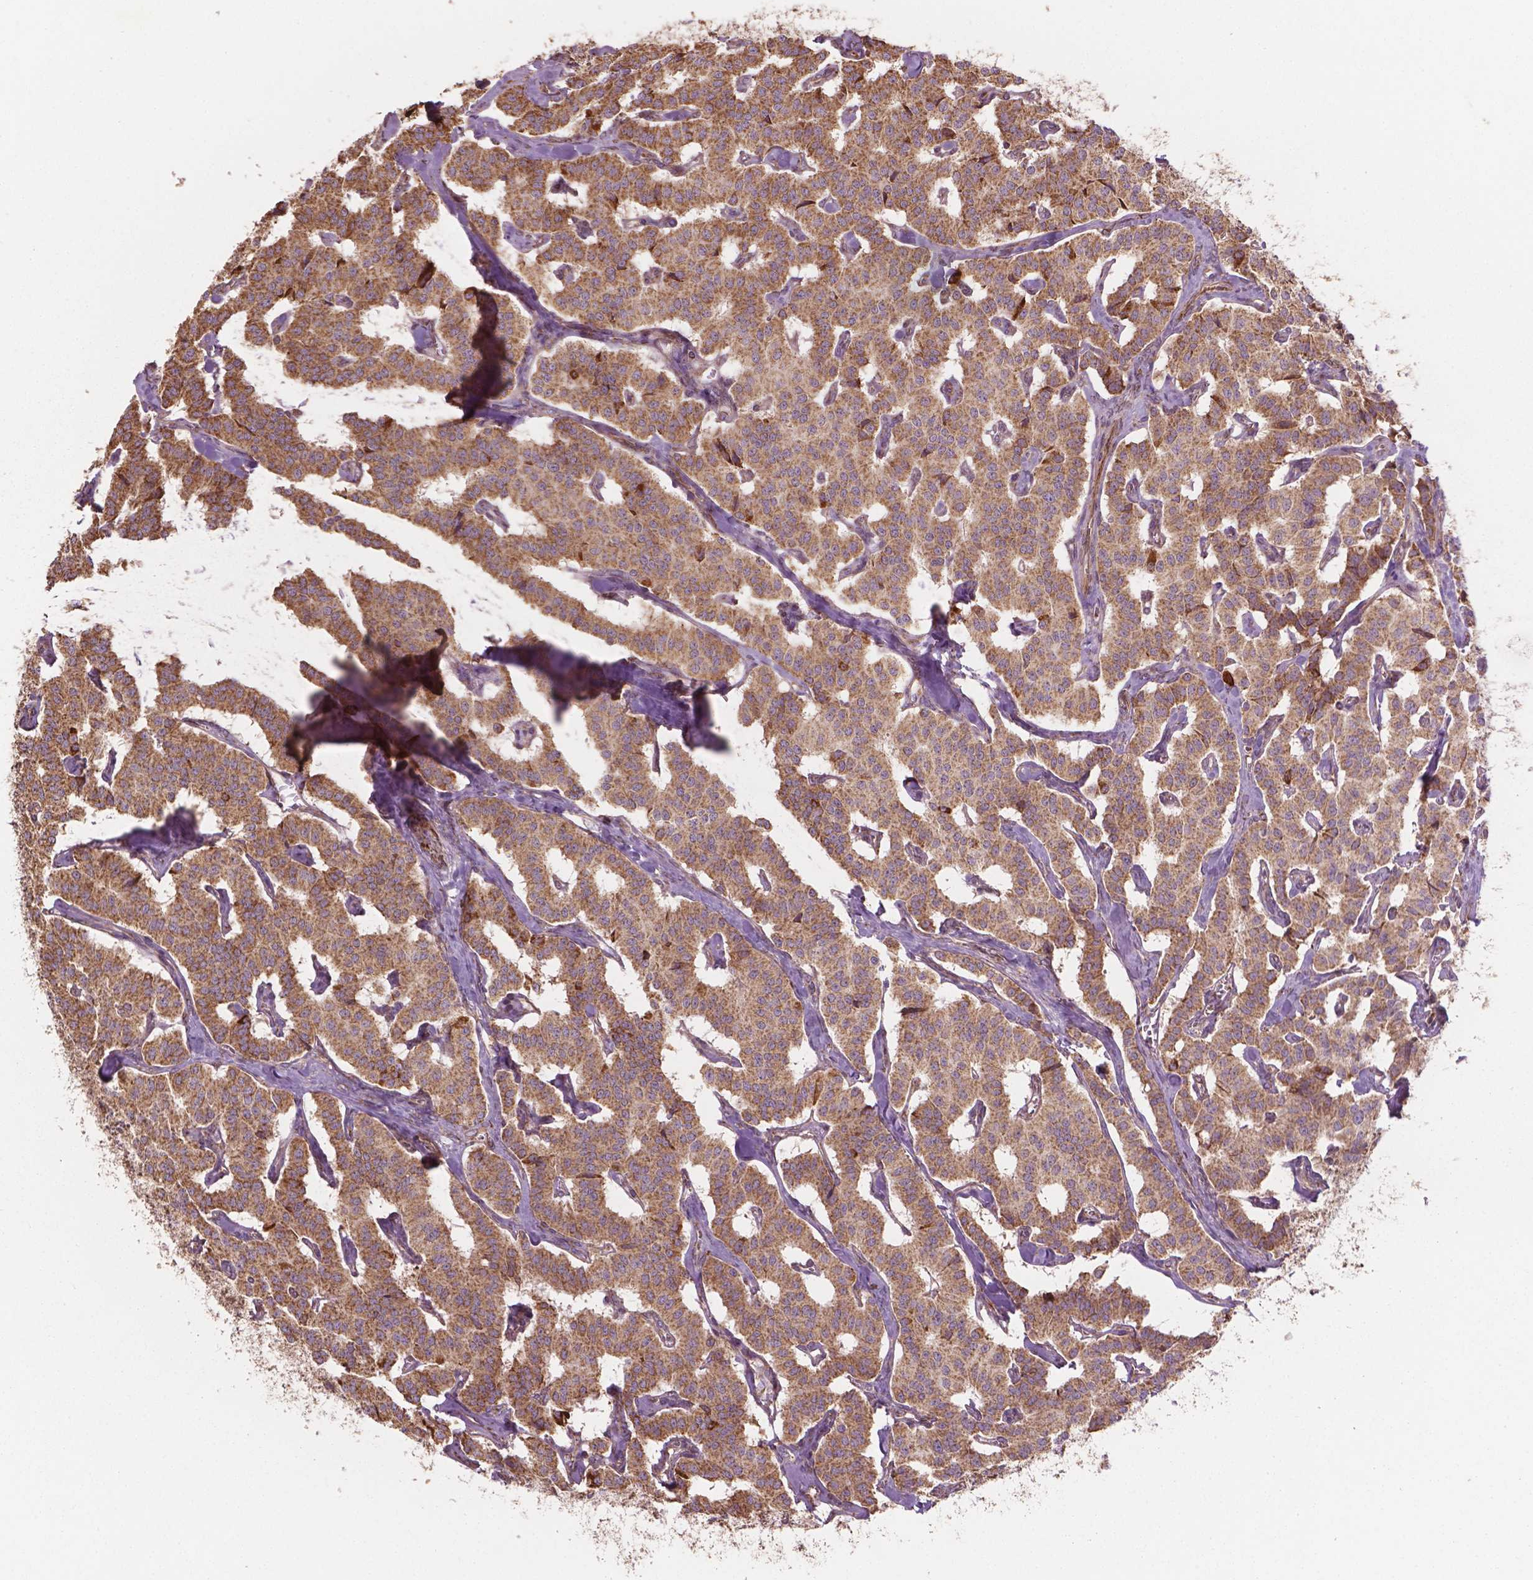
{"staining": {"intensity": "weak", "quantity": ">75%", "location": "cytoplasmic/membranous"}, "tissue": "carcinoid", "cell_type": "Tumor cells", "image_type": "cancer", "snomed": [{"axis": "morphology", "description": "Carcinoid, malignant, NOS"}, {"axis": "topography", "description": "Lung"}], "caption": "Carcinoid was stained to show a protein in brown. There is low levels of weak cytoplasmic/membranous expression in about >75% of tumor cells. The protein of interest is shown in brown color, while the nuclei are stained blue.", "gene": "HS3ST3A1", "patient": {"sex": "female", "age": 46}}